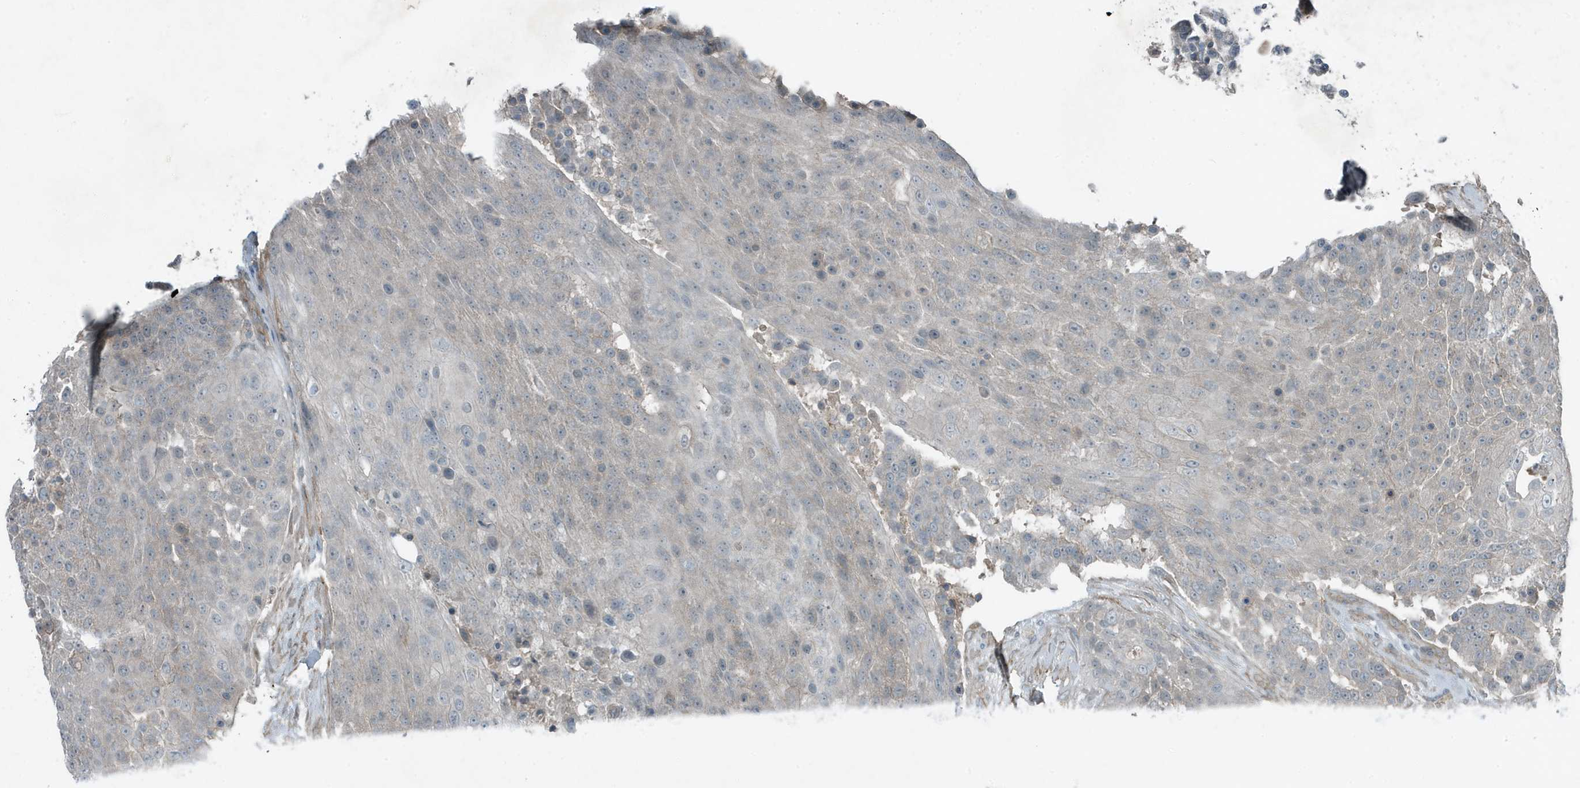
{"staining": {"intensity": "negative", "quantity": "none", "location": "none"}, "tissue": "urothelial cancer", "cell_type": "Tumor cells", "image_type": "cancer", "snomed": [{"axis": "morphology", "description": "Urothelial carcinoma, High grade"}, {"axis": "topography", "description": "Urinary bladder"}], "caption": "Immunohistochemistry micrograph of neoplastic tissue: human high-grade urothelial carcinoma stained with DAB (3,3'-diaminobenzidine) reveals no significant protein positivity in tumor cells.", "gene": "DAPP1", "patient": {"sex": "female", "age": 63}}